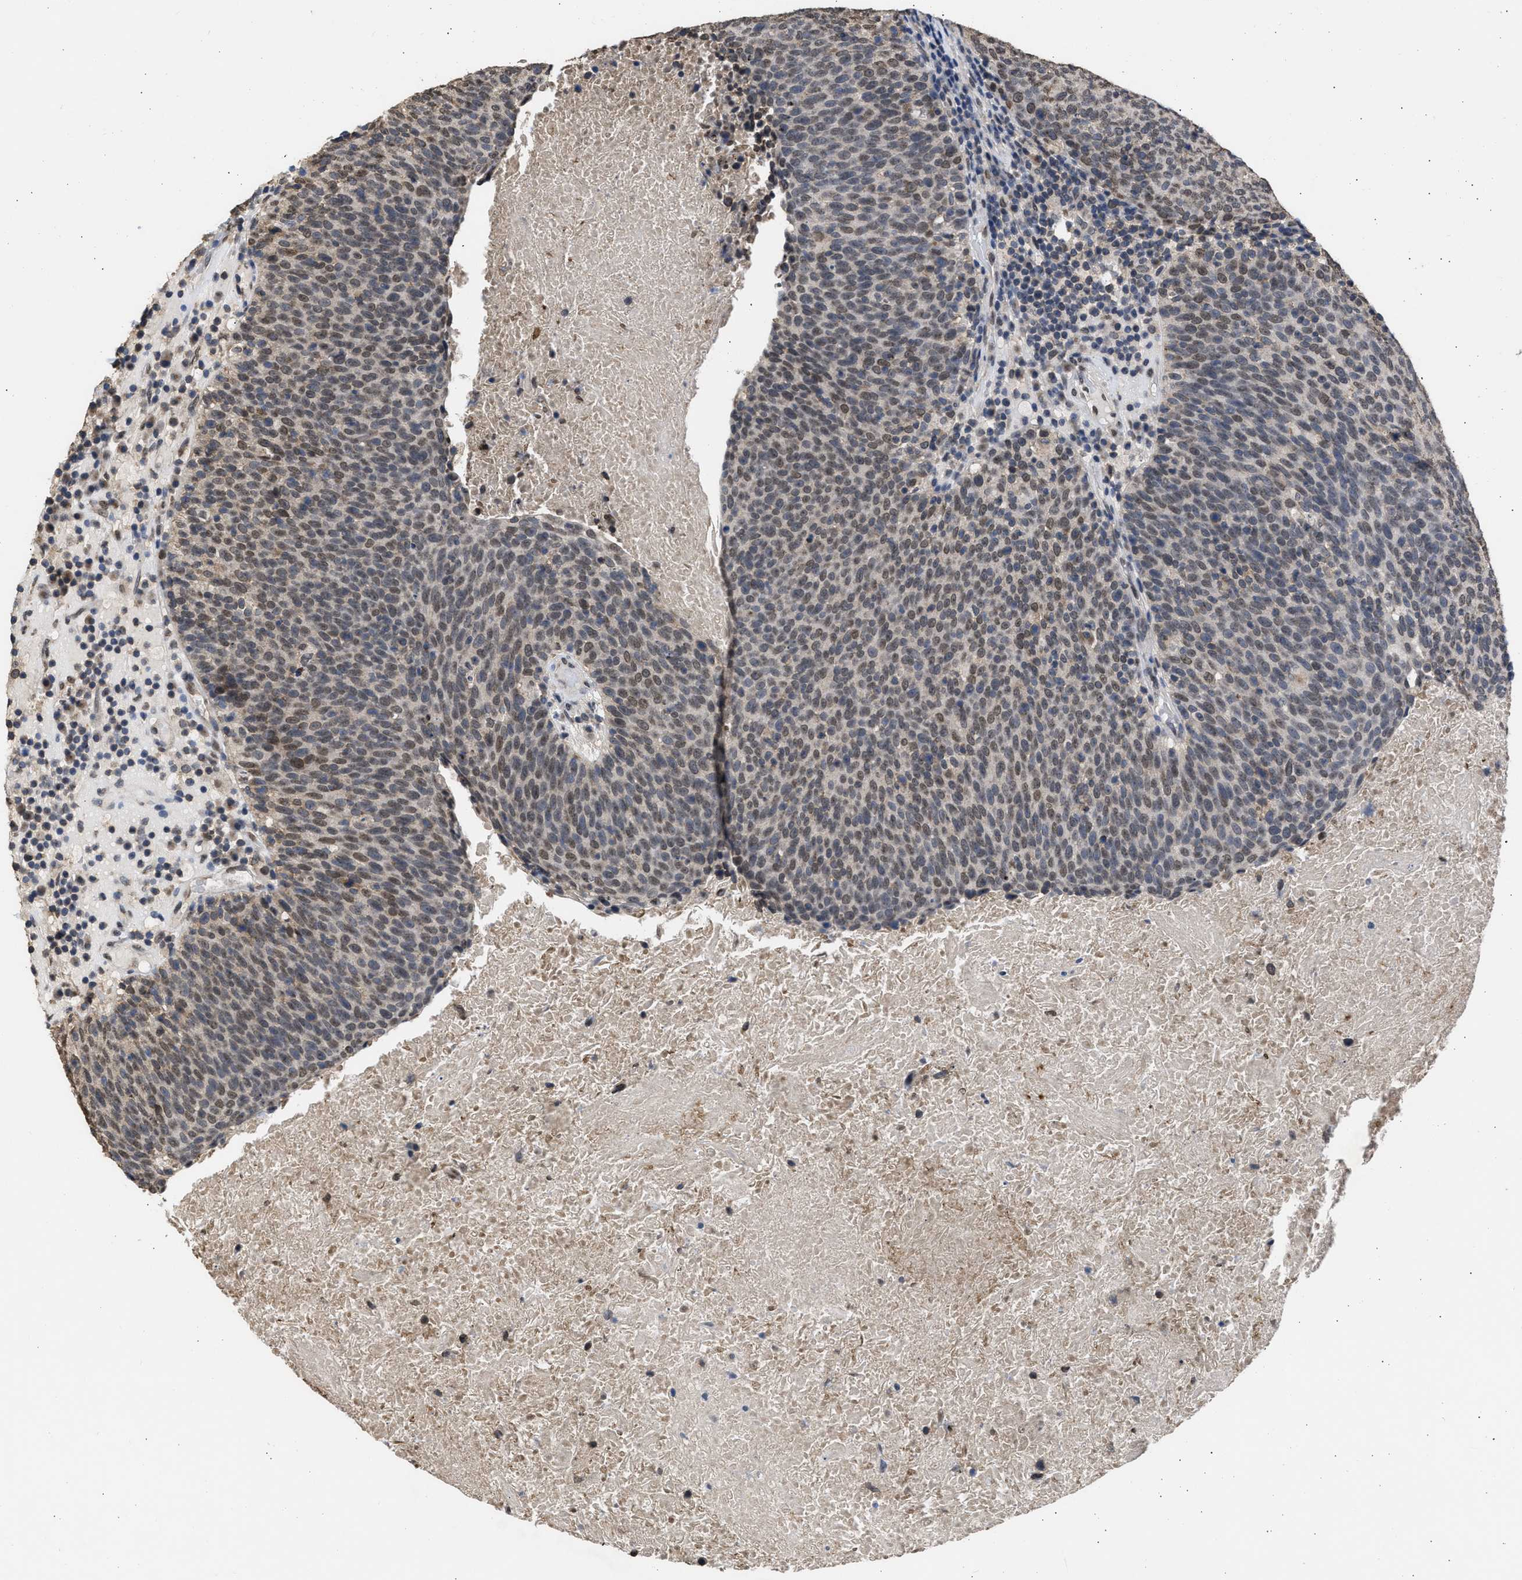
{"staining": {"intensity": "weak", "quantity": "<25%", "location": "nuclear"}, "tissue": "head and neck cancer", "cell_type": "Tumor cells", "image_type": "cancer", "snomed": [{"axis": "morphology", "description": "Squamous cell carcinoma, NOS"}, {"axis": "morphology", "description": "Squamous cell carcinoma, metastatic, NOS"}, {"axis": "topography", "description": "Lymph node"}, {"axis": "topography", "description": "Head-Neck"}], "caption": "Micrograph shows no significant protein positivity in tumor cells of squamous cell carcinoma (head and neck).", "gene": "NUP35", "patient": {"sex": "male", "age": 62}}